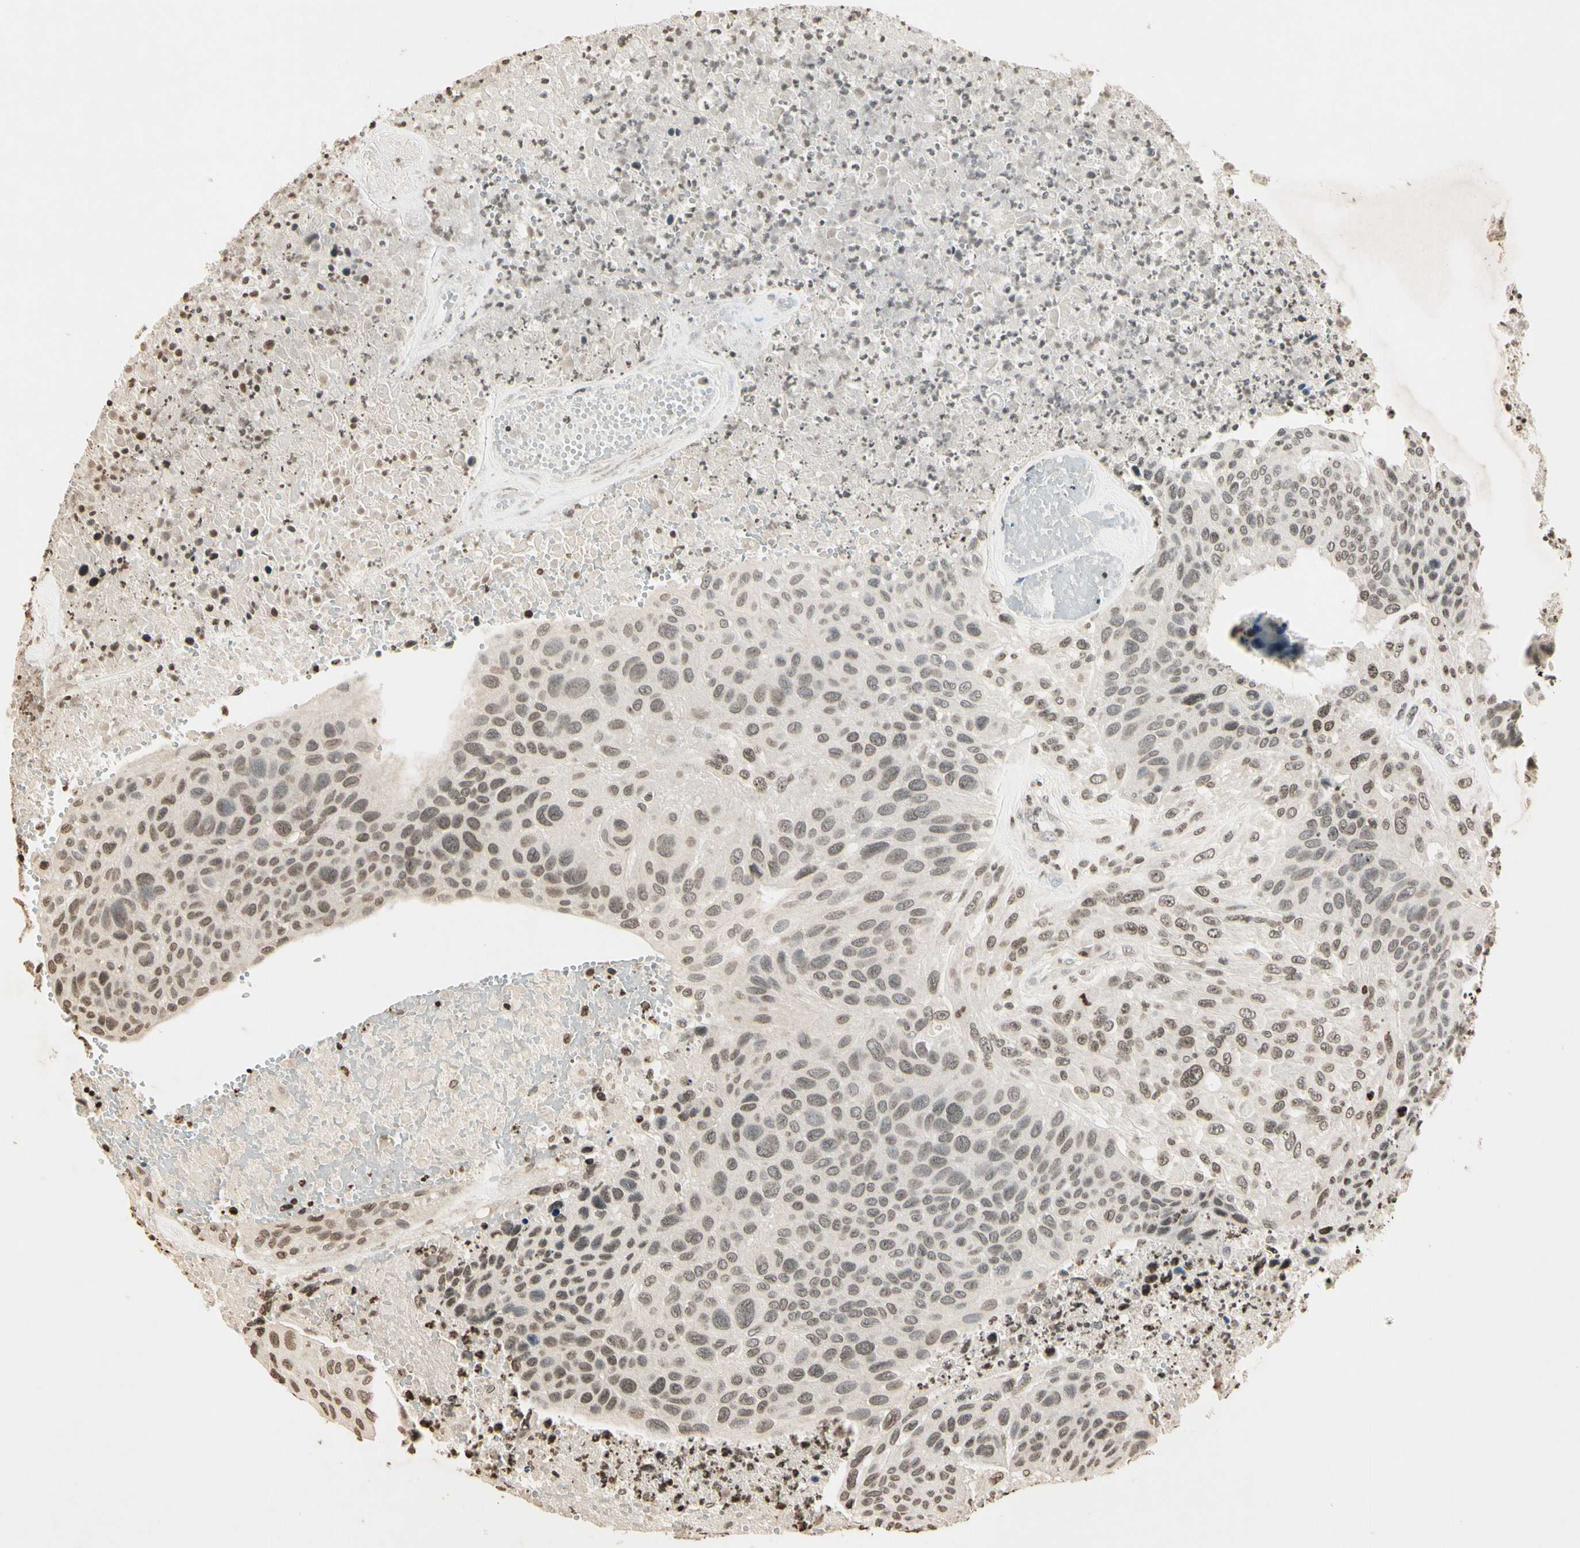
{"staining": {"intensity": "weak", "quantity": "25%-75%", "location": "cytoplasmic/membranous,nuclear"}, "tissue": "urothelial cancer", "cell_type": "Tumor cells", "image_type": "cancer", "snomed": [{"axis": "morphology", "description": "Urothelial carcinoma, High grade"}, {"axis": "topography", "description": "Urinary bladder"}], "caption": "Approximately 25%-75% of tumor cells in high-grade urothelial carcinoma exhibit weak cytoplasmic/membranous and nuclear protein positivity as visualized by brown immunohistochemical staining.", "gene": "TOP1", "patient": {"sex": "male", "age": 66}}